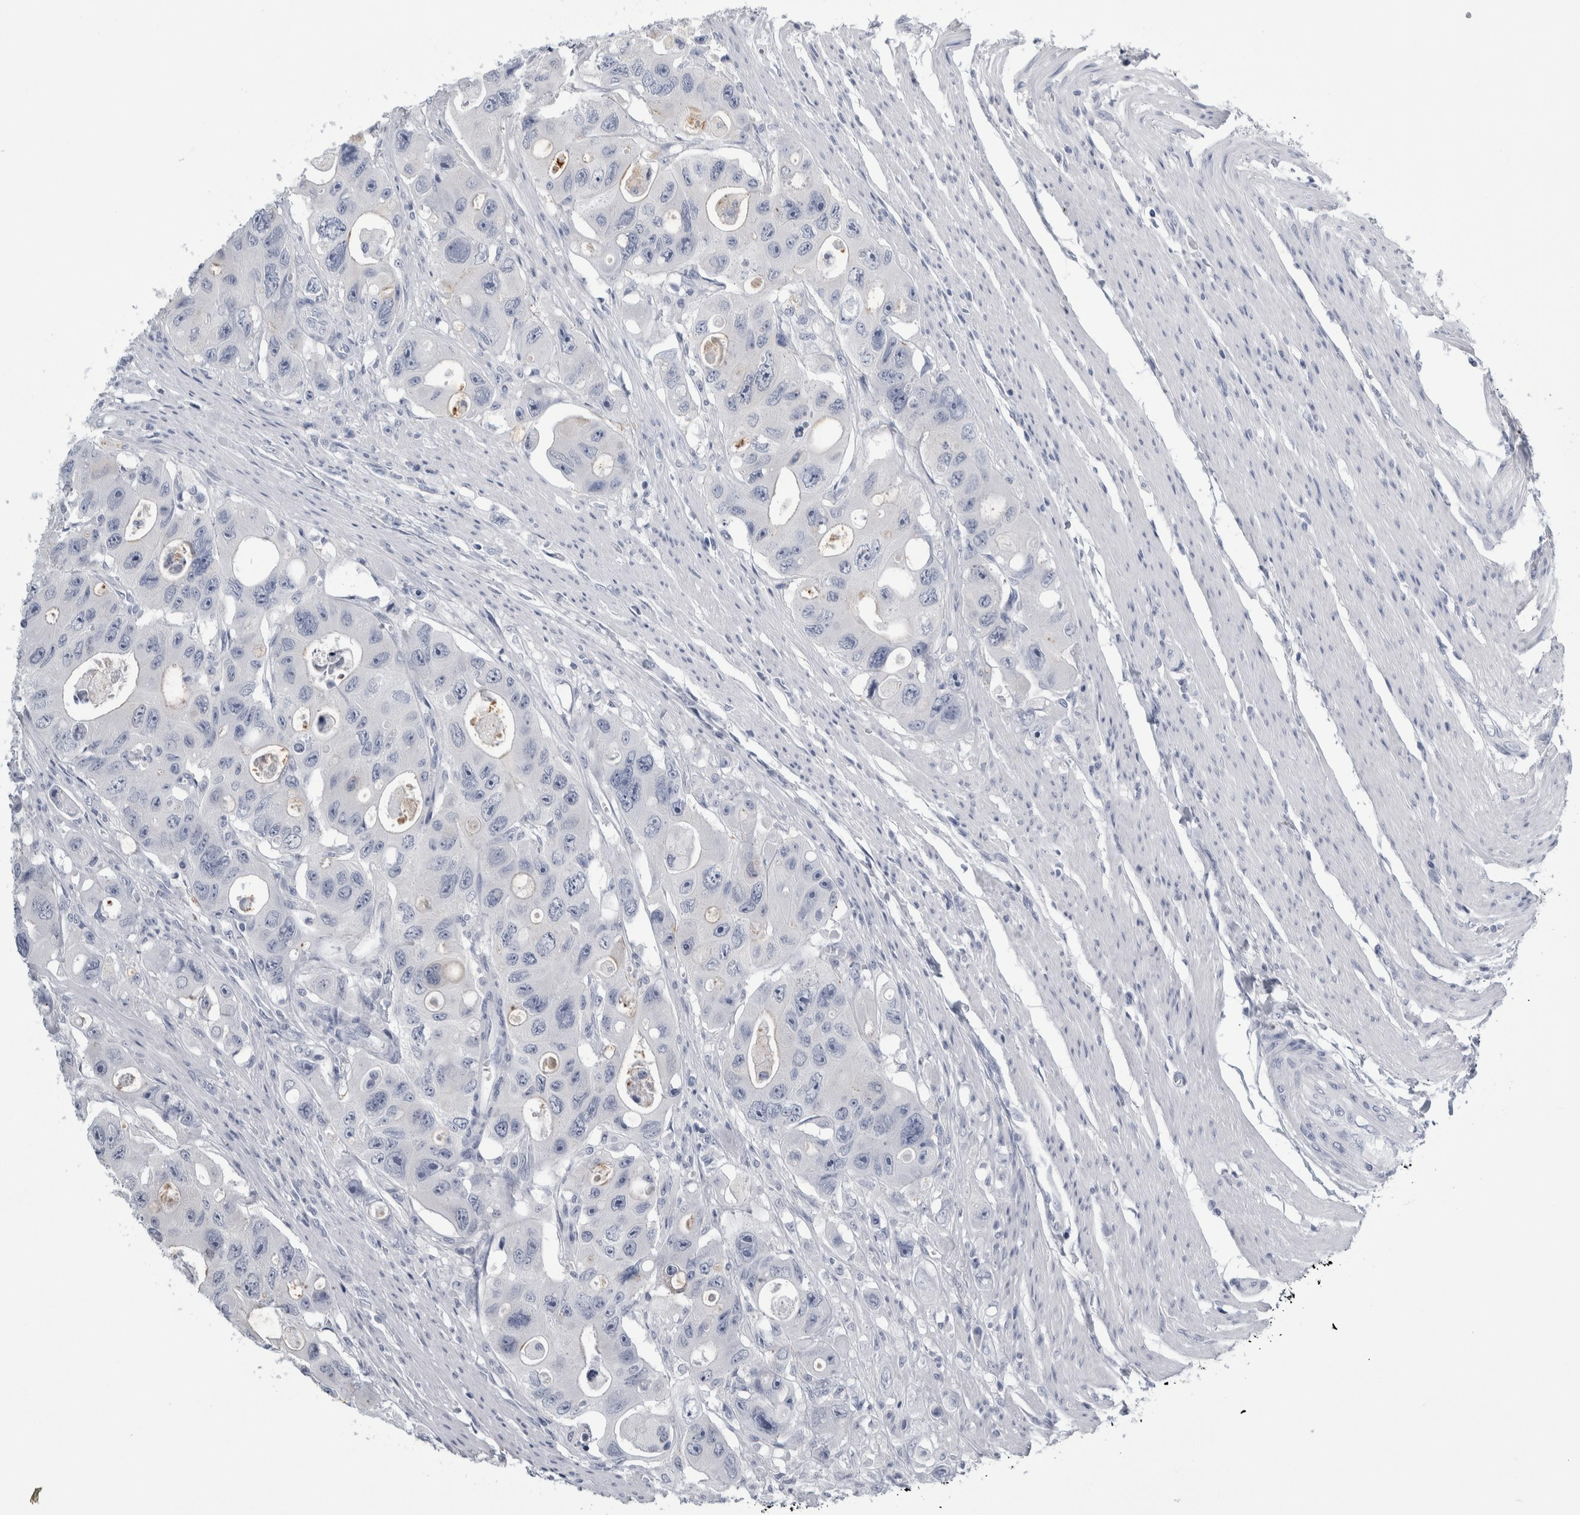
{"staining": {"intensity": "negative", "quantity": "none", "location": "none"}, "tissue": "colorectal cancer", "cell_type": "Tumor cells", "image_type": "cancer", "snomed": [{"axis": "morphology", "description": "Adenocarcinoma, NOS"}, {"axis": "topography", "description": "Colon"}], "caption": "Immunohistochemistry of human adenocarcinoma (colorectal) displays no positivity in tumor cells.", "gene": "ANKFY1", "patient": {"sex": "female", "age": 46}}